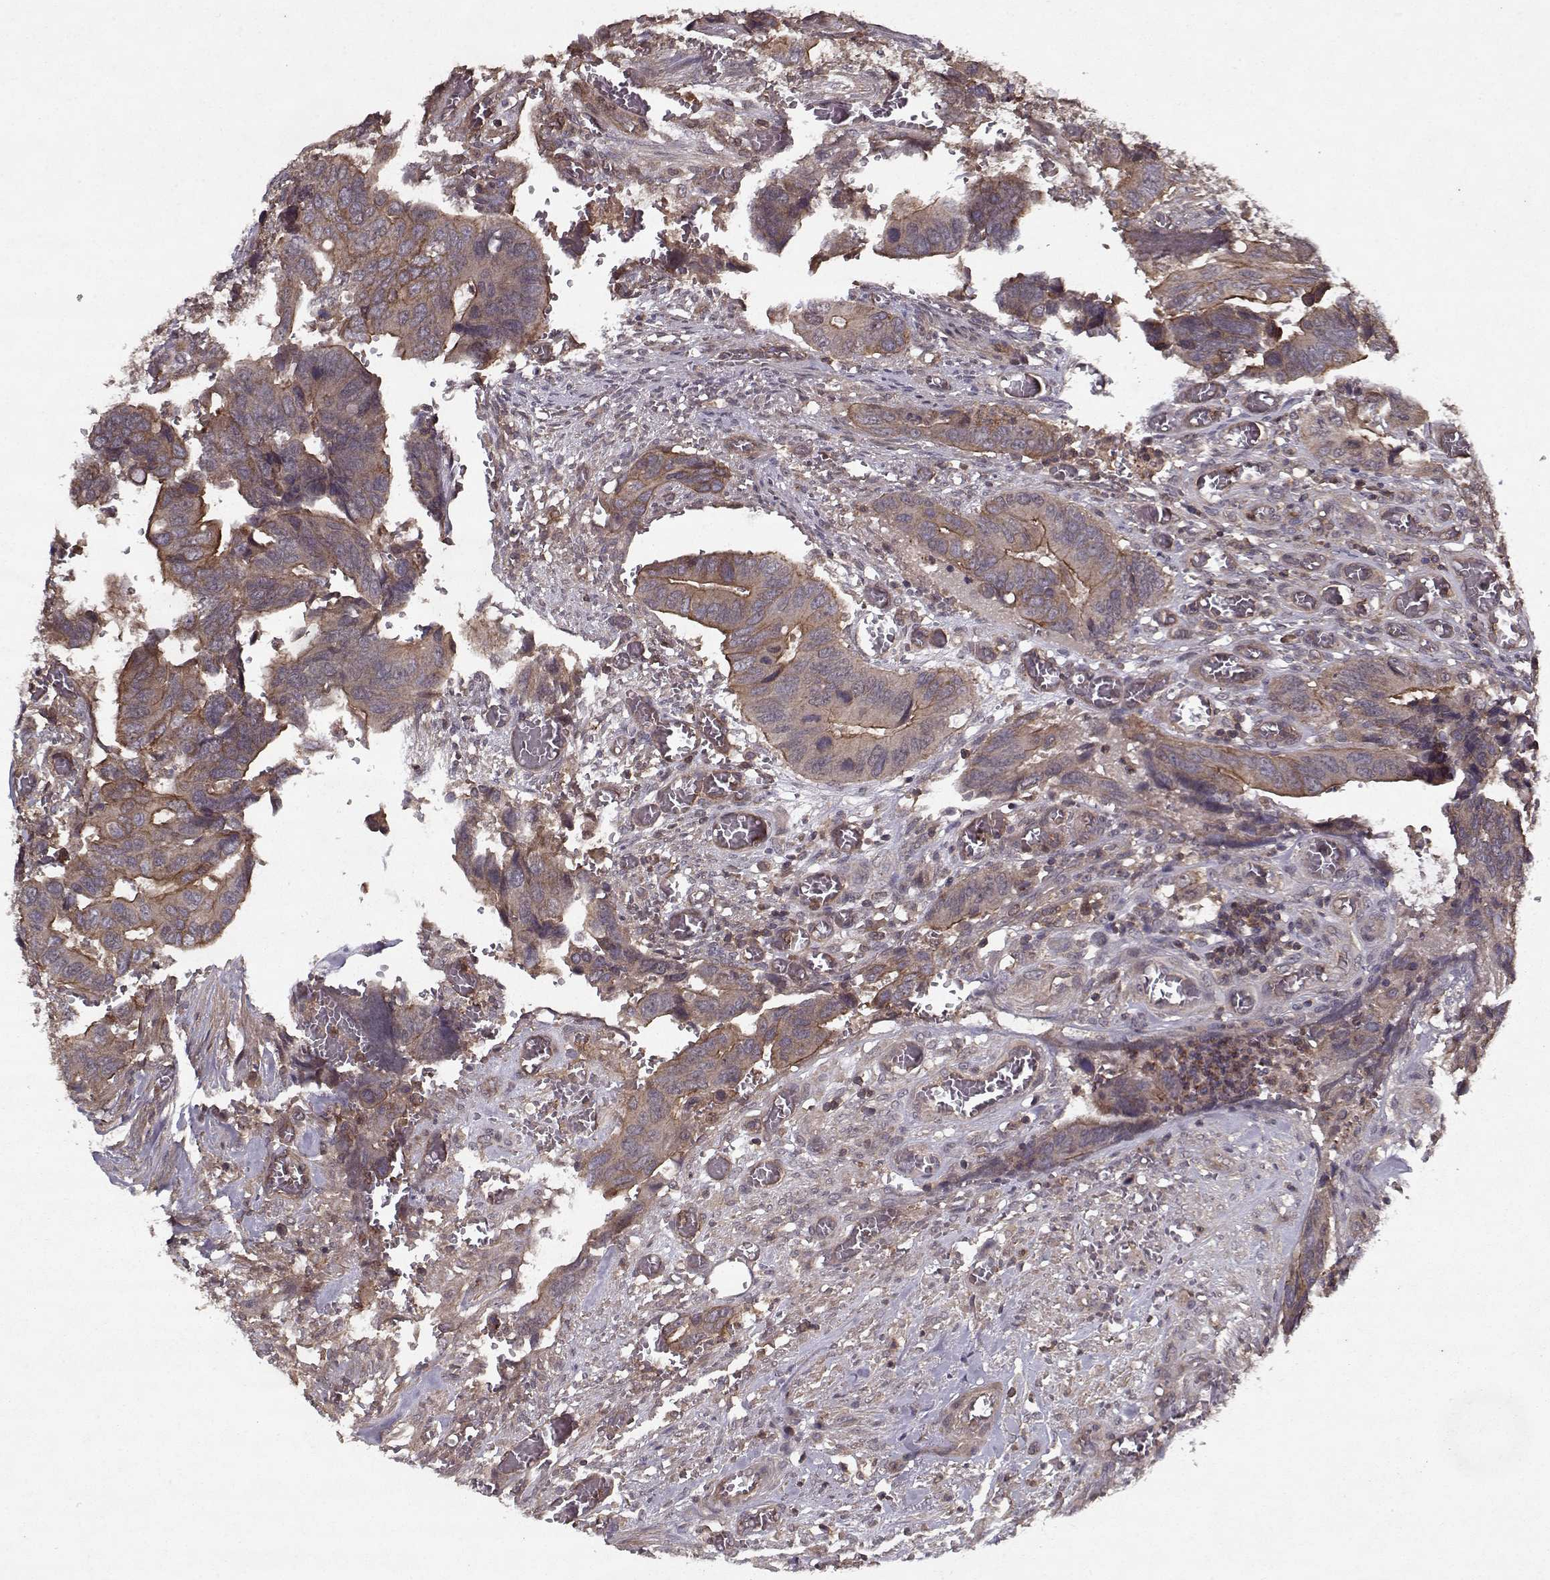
{"staining": {"intensity": "strong", "quantity": "25%-75%", "location": "cytoplasmic/membranous"}, "tissue": "colorectal cancer", "cell_type": "Tumor cells", "image_type": "cancer", "snomed": [{"axis": "morphology", "description": "Adenocarcinoma, NOS"}, {"axis": "topography", "description": "Colon"}], "caption": "Immunohistochemical staining of human colorectal cancer reveals strong cytoplasmic/membranous protein staining in approximately 25%-75% of tumor cells.", "gene": "PPP1R12A", "patient": {"sex": "male", "age": 49}}